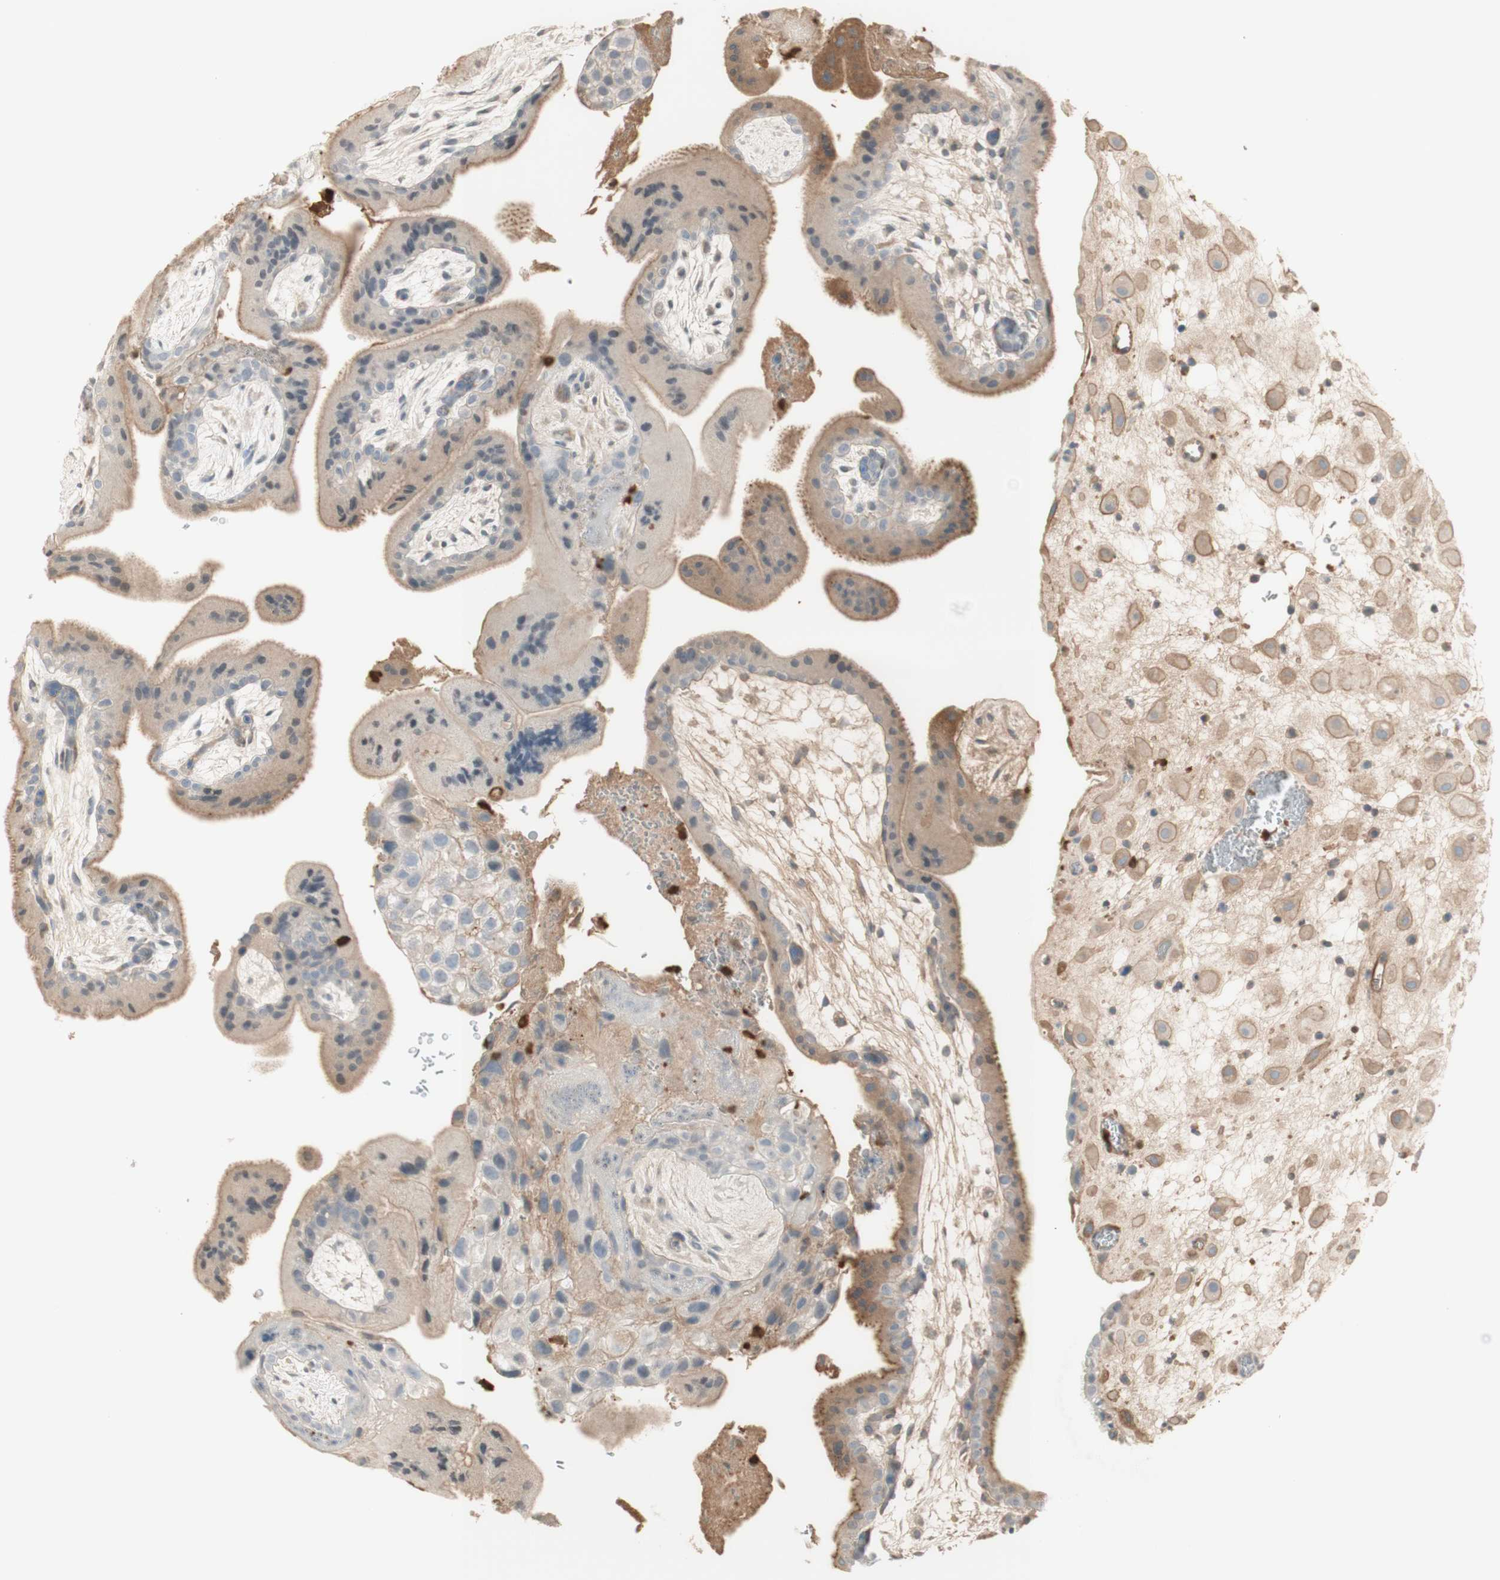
{"staining": {"intensity": "weak", "quantity": "25%-75%", "location": "cytoplasmic/membranous"}, "tissue": "placenta", "cell_type": "Decidual cells", "image_type": "normal", "snomed": [{"axis": "morphology", "description": "Normal tissue, NOS"}, {"axis": "topography", "description": "Placenta"}], "caption": "A high-resolution micrograph shows IHC staining of normal placenta, which displays weak cytoplasmic/membranous expression in about 25%-75% of decidual cells.", "gene": "NID1", "patient": {"sex": "female", "age": 35}}